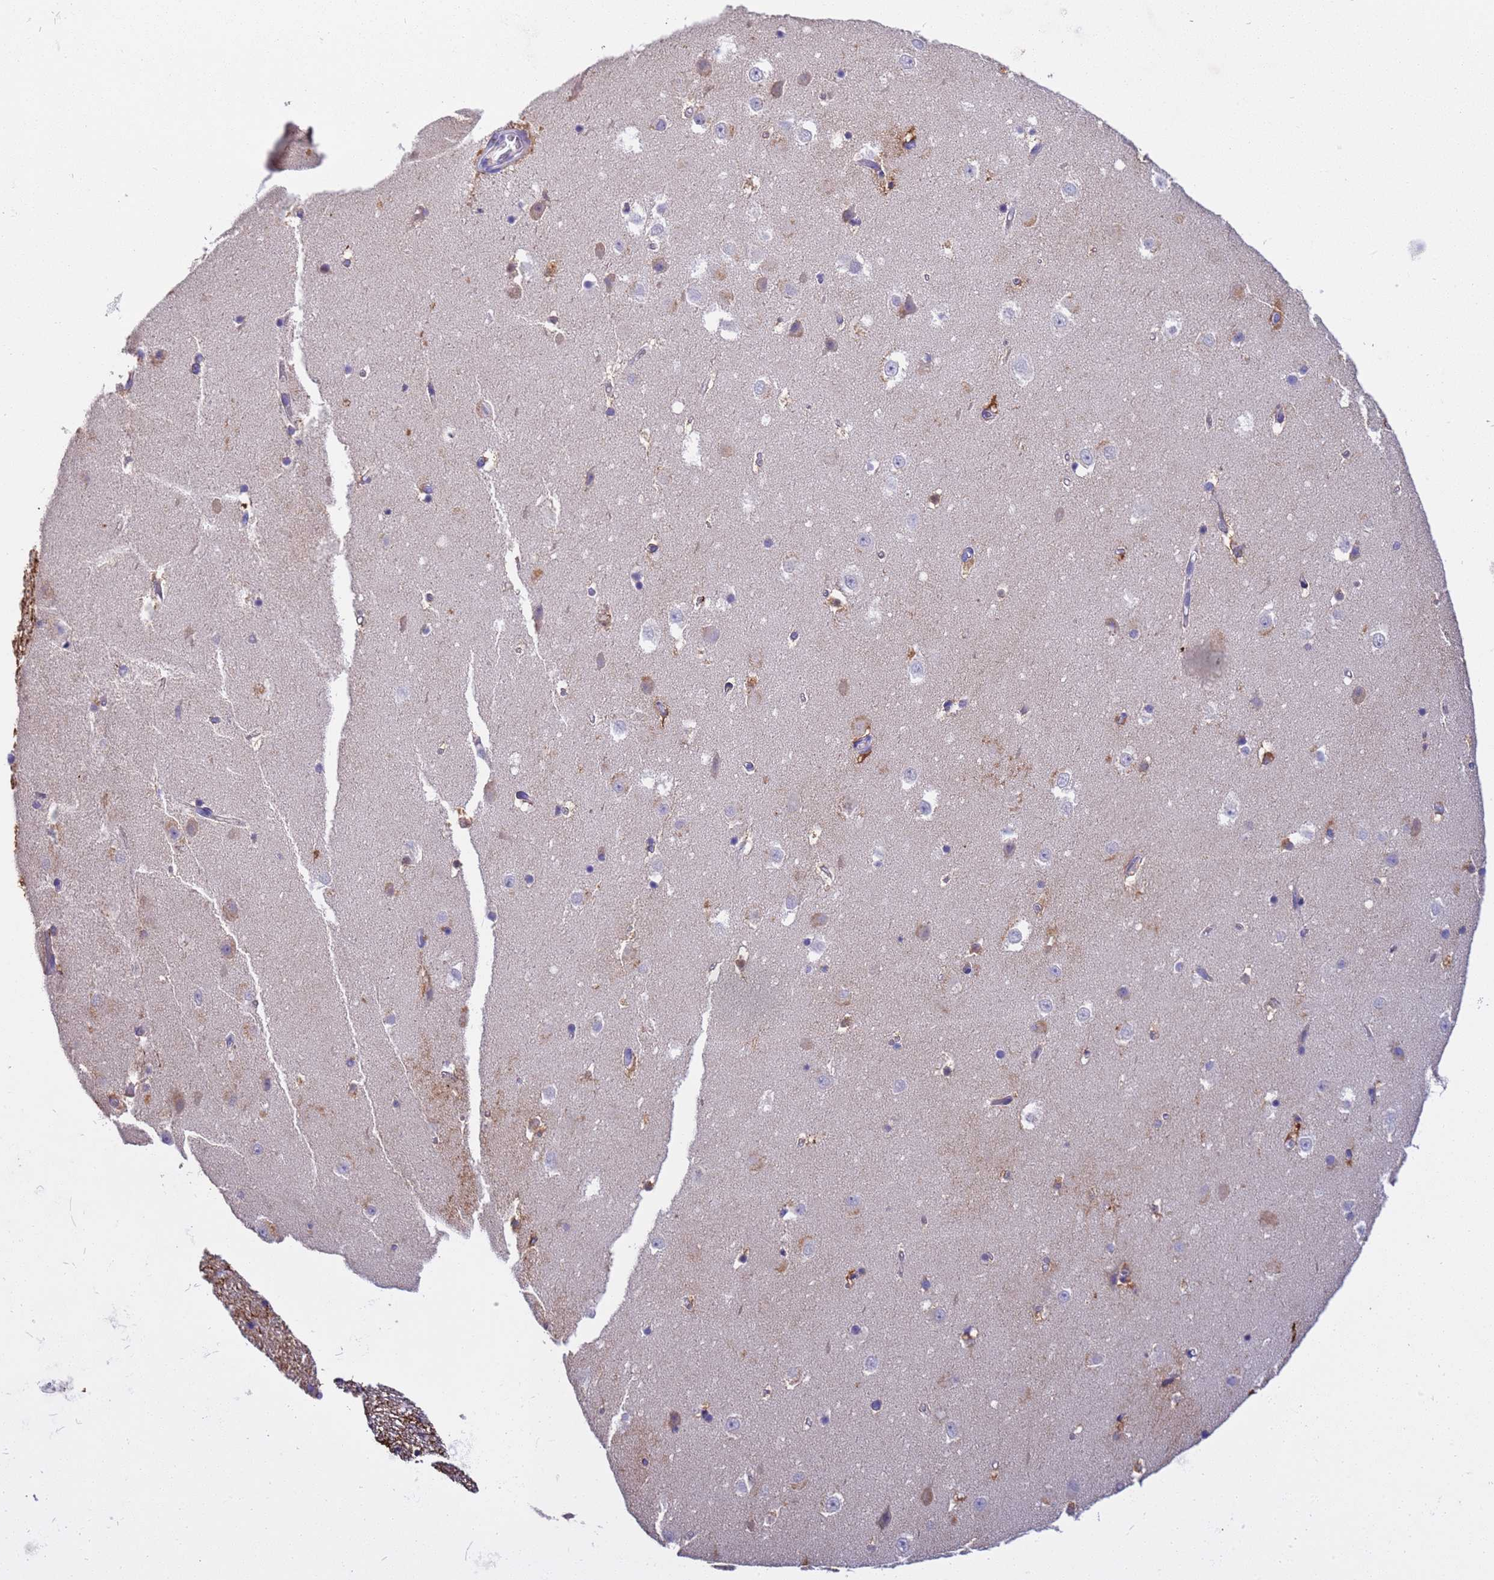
{"staining": {"intensity": "moderate", "quantity": "25%-75%", "location": "cytoplasmic/membranous"}, "tissue": "hippocampus", "cell_type": "Glial cells", "image_type": "normal", "snomed": [{"axis": "morphology", "description": "Normal tissue, NOS"}, {"axis": "topography", "description": "Hippocampus"}], "caption": "Protein staining displays moderate cytoplasmic/membranous positivity in about 25%-75% of glial cells in benign hippocampus. The staining was performed using DAB, with brown indicating positive protein expression. Nuclei are stained blue with hematoxylin.", "gene": "SLC24A3", "patient": {"sex": "female", "age": 52}}